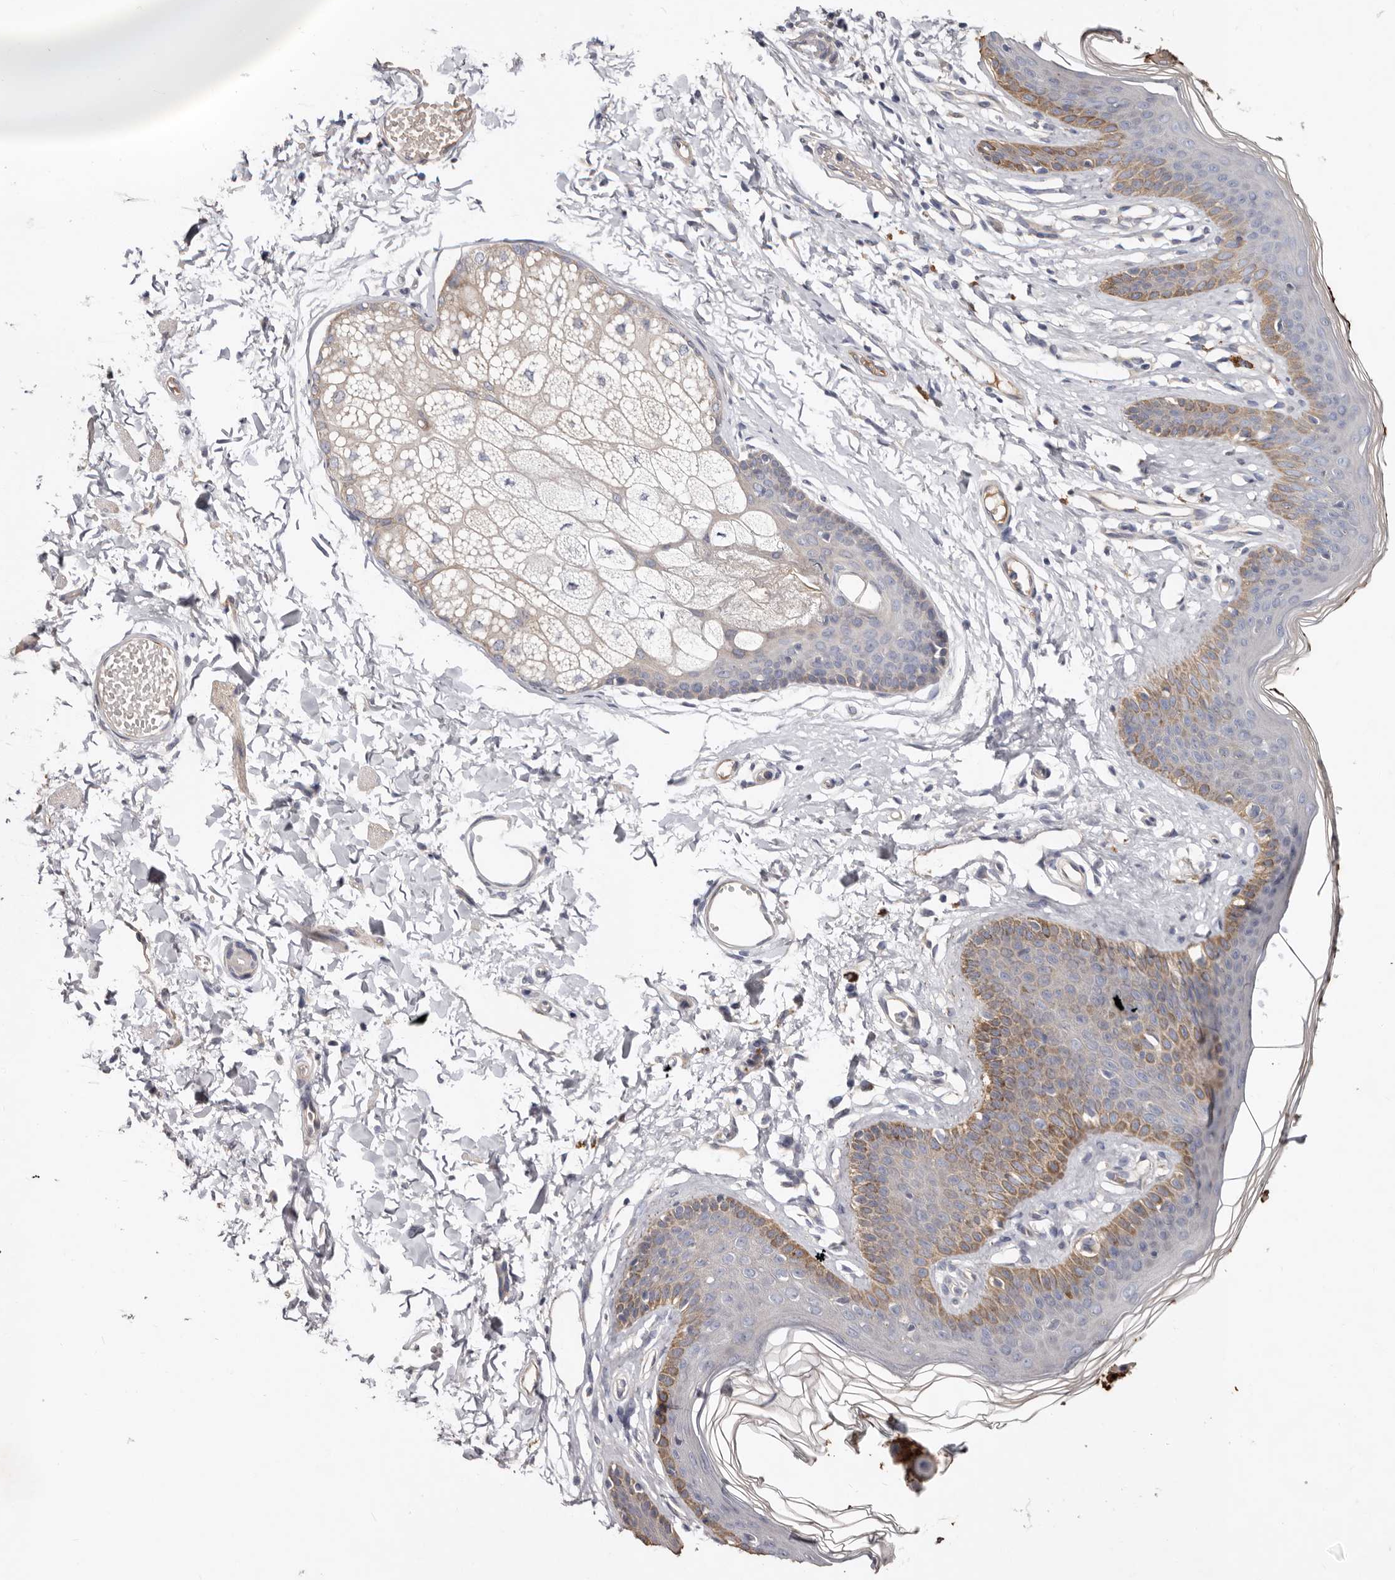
{"staining": {"intensity": "moderate", "quantity": "<25%", "location": "cytoplasmic/membranous"}, "tissue": "skin", "cell_type": "Epidermal cells", "image_type": "normal", "snomed": [{"axis": "morphology", "description": "Normal tissue, NOS"}, {"axis": "morphology", "description": "Squamous cell carcinoma, NOS"}, {"axis": "topography", "description": "Vulva"}], "caption": "DAB (3,3'-diaminobenzidine) immunohistochemical staining of unremarkable human skin shows moderate cytoplasmic/membranous protein expression in approximately <25% of epidermal cells. (Brightfield microscopy of DAB IHC at high magnification).", "gene": "SPTA1", "patient": {"sex": "female", "age": 85}}